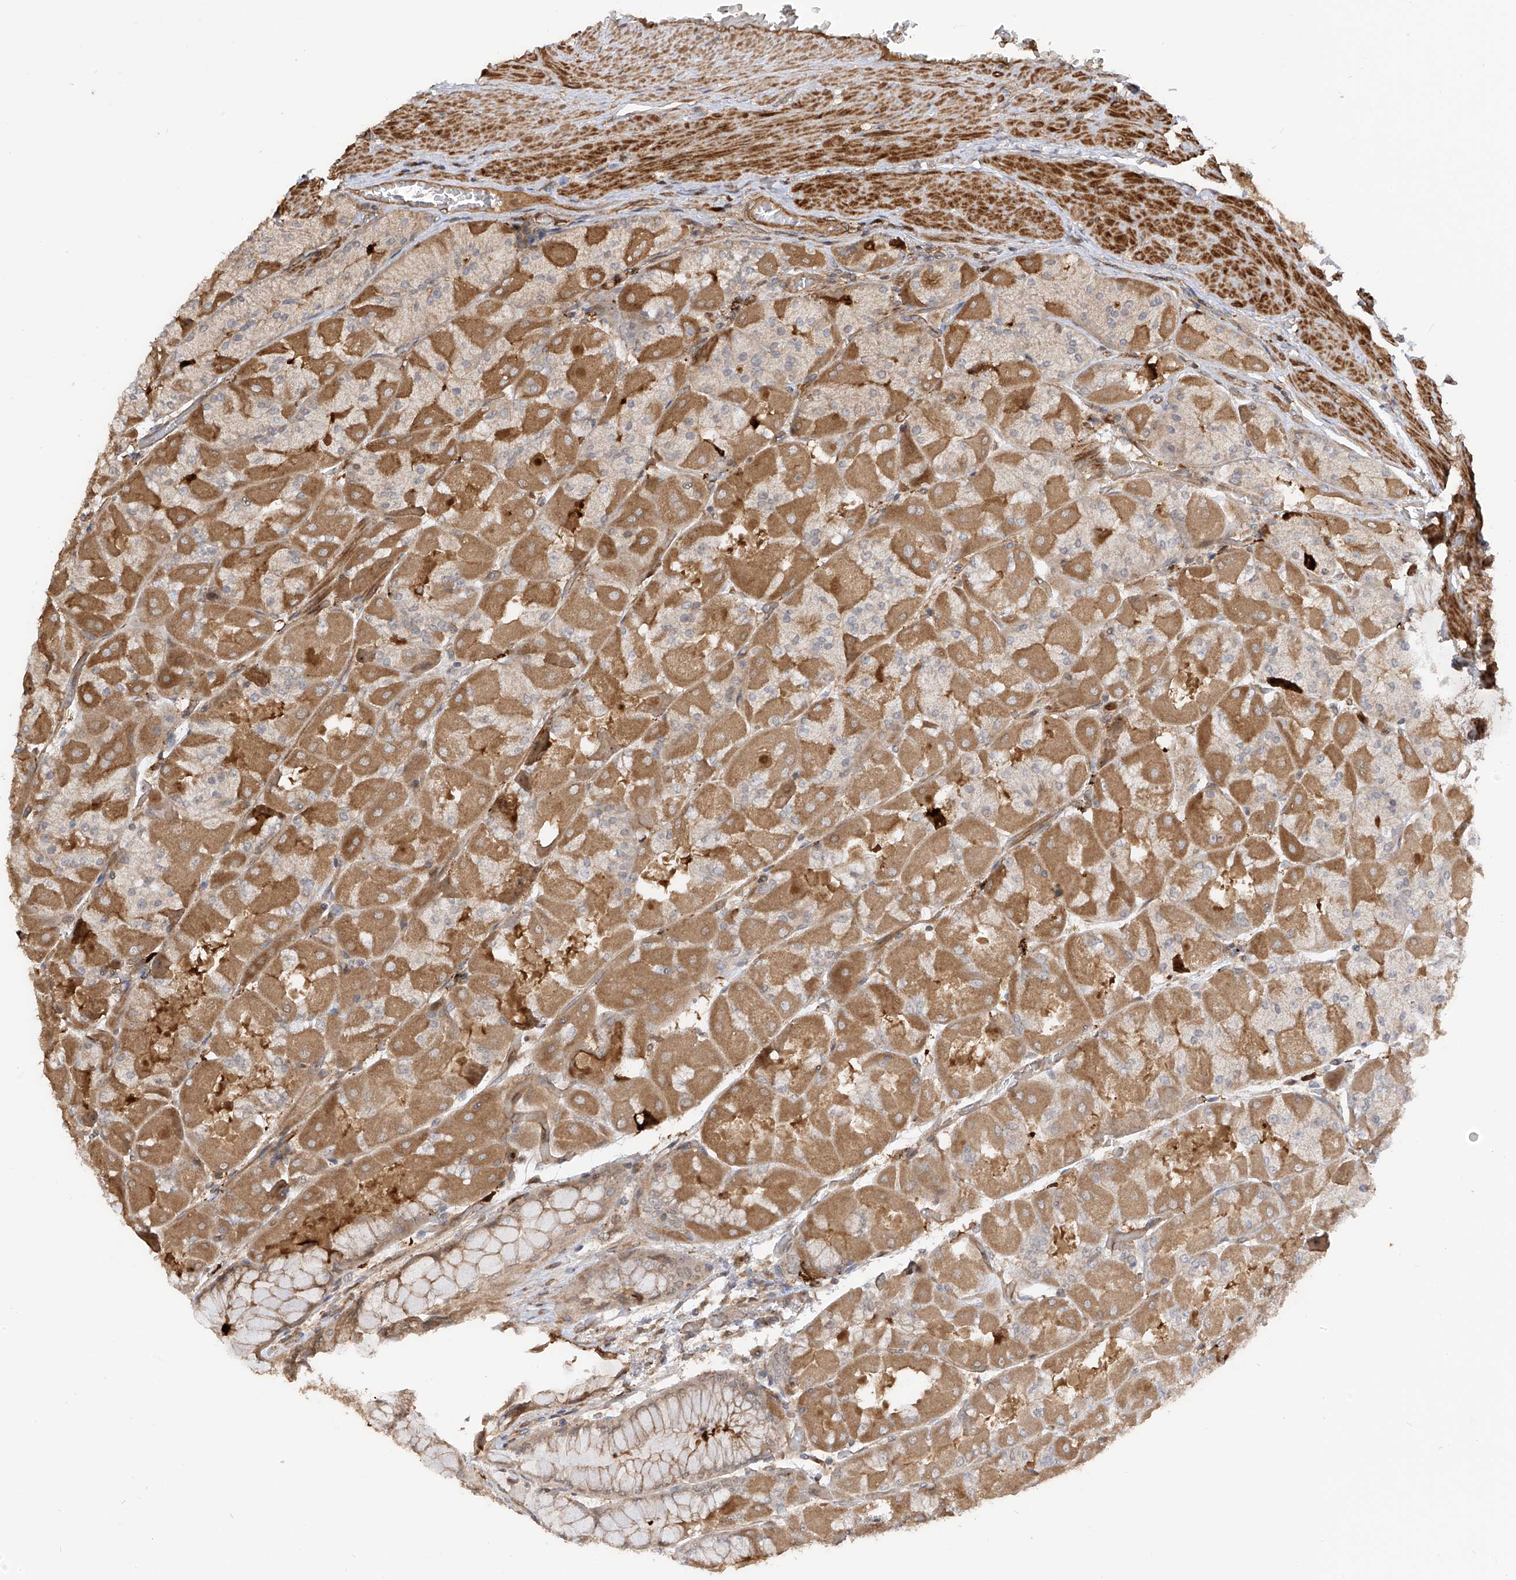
{"staining": {"intensity": "moderate", "quantity": ">75%", "location": "cytoplasmic/membranous"}, "tissue": "stomach", "cell_type": "Glandular cells", "image_type": "normal", "snomed": [{"axis": "morphology", "description": "Normal tissue, NOS"}, {"axis": "topography", "description": "Stomach"}], "caption": "Protein expression by immunohistochemistry (IHC) displays moderate cytoplasmic/membranous expression in approximately >75% of glandular cells in normal stomach.", "gene": "ATAD2B", "patient": {"sex": "female", "age": 61}}